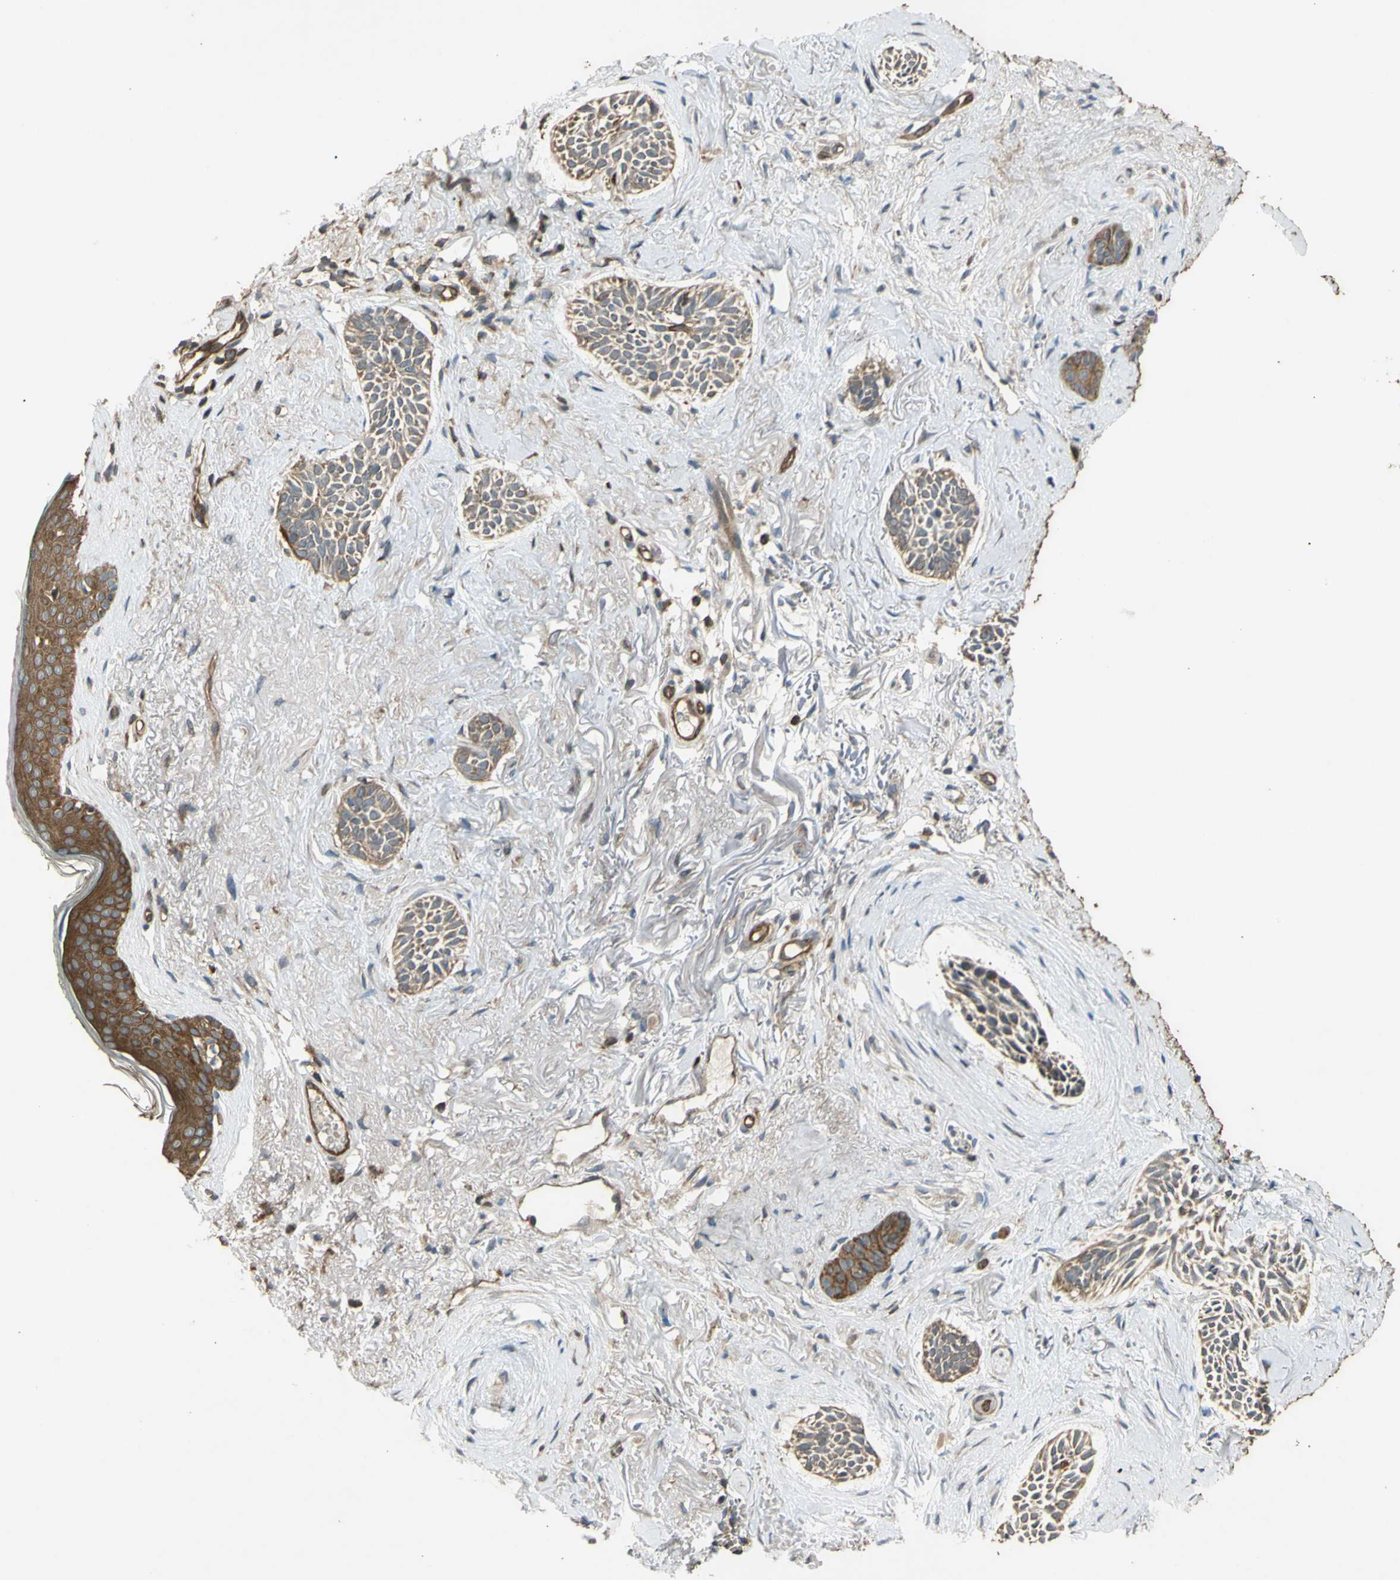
{"staining": {"intensity": "weak", "quantity": ">75%", "location": "cytoplasmic/membranous"}, "tissue": "skin cancer", "cell_type": "Tumor cells", "image_type": "cancer", "snomed": [{"axis": "morphology", "description": "Normal tissue, NOS"}, {"axis": "morphology", "description": "Basal cell carcinoma"}, {"axis": "topography", "description": "Skin"}], "caption": "This micrograph displays IHC staining of skin cancer, with low weak cytoplasmic/membranous expression in approximately >75% of tumor cells.", "gene": "FLII", "patient": {"sex": "female", "age": 84}}